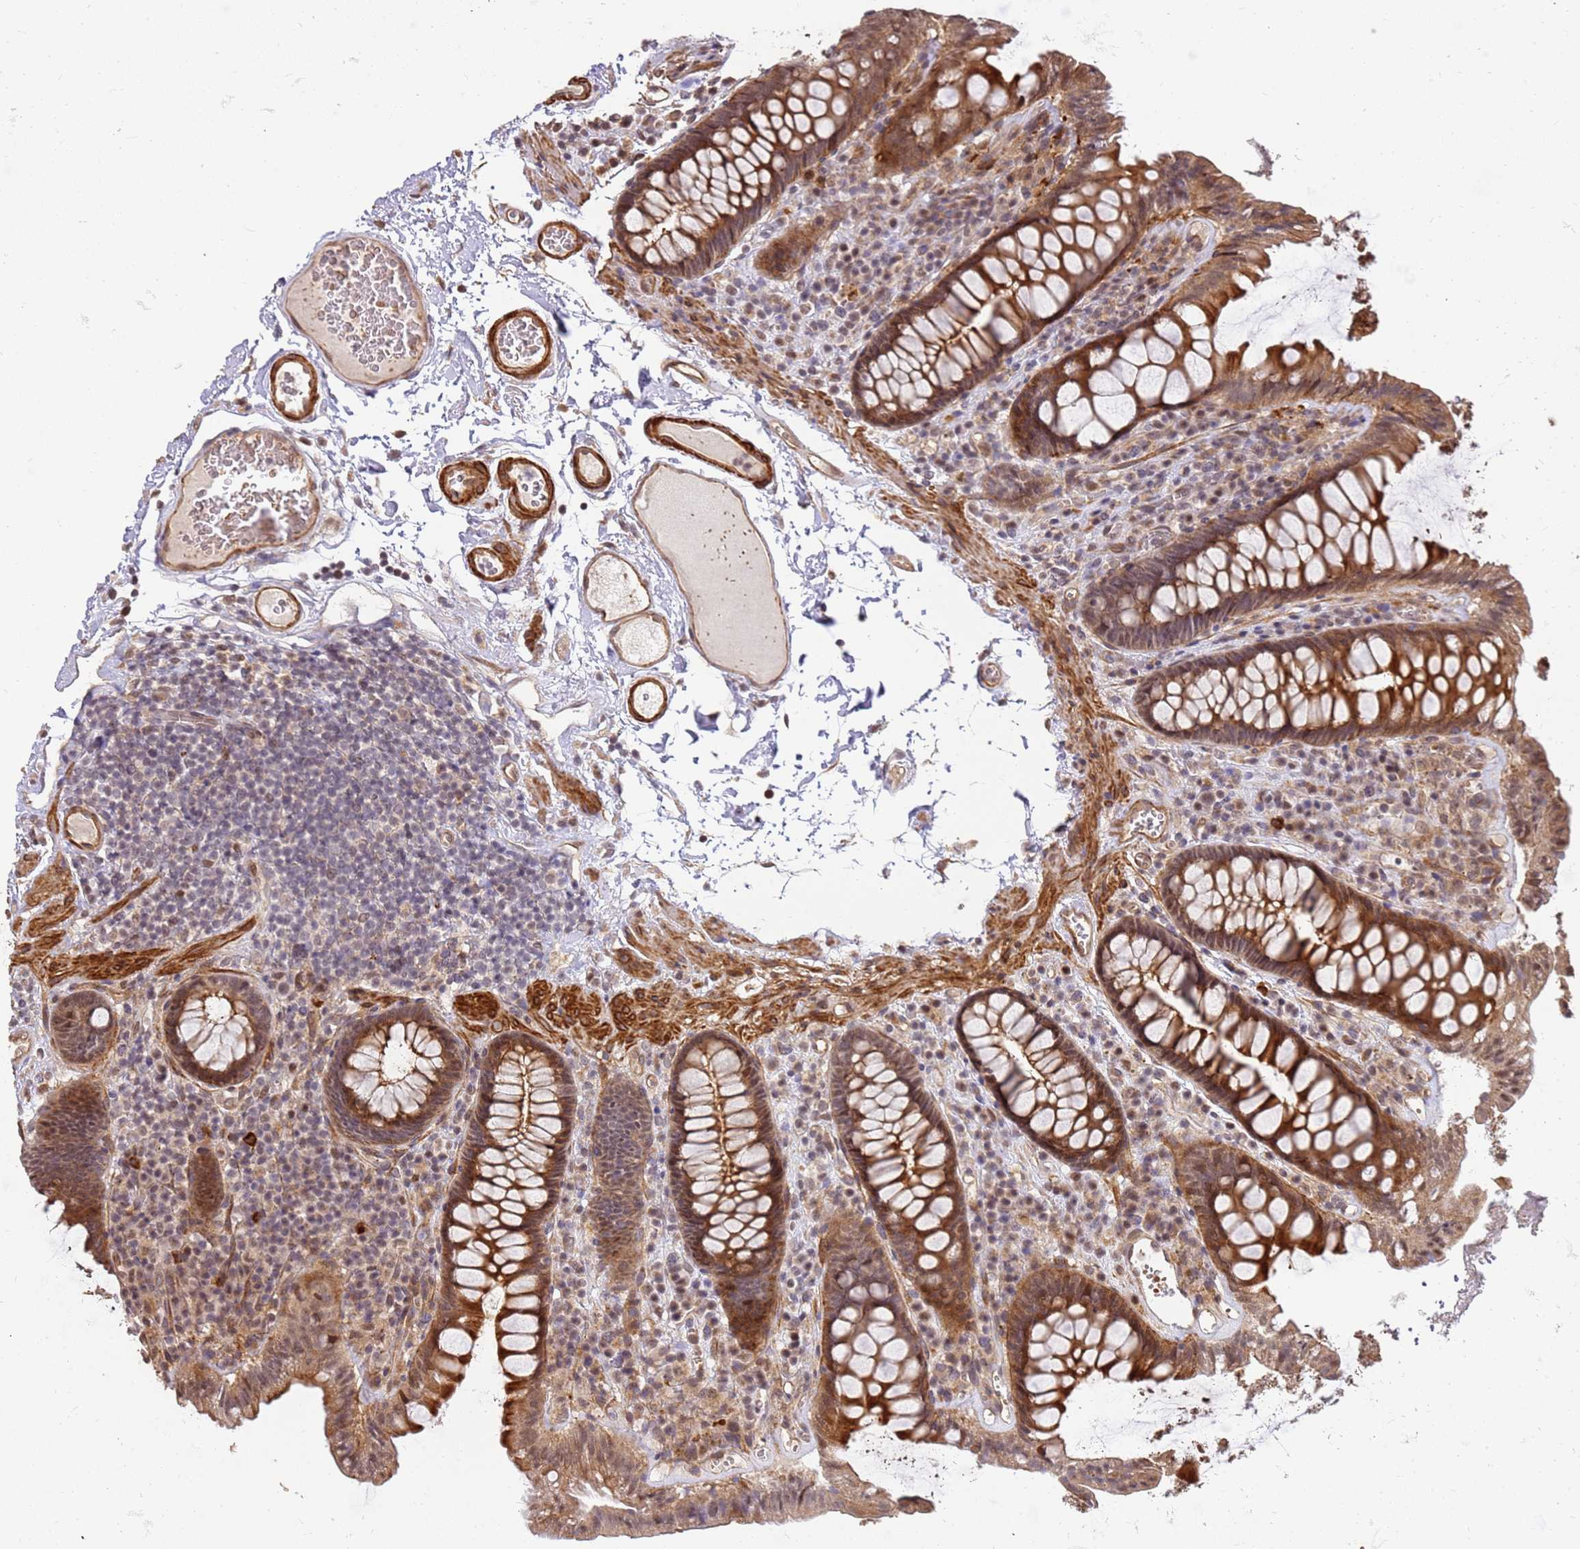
{"staining": {"intensity": "moderate", "quantity": ">75%", "location": "cytoplasmic/membranous"}, "tissue": "colon", "cell_type": "Endothelial cells", "image_type": "normal", "snomed": [{"axis": "morphology", "description": "Normal tissue, NOS"}, {"axis": "topography", "description": "Colon"}], "caption": "Immunohistochemistry of benign human colon exhibits medium levels of moderate cytoplasmic/membranous expression in approximately >75% of endothelial cells.", "gene": "ST18", "patient": {"sex": "male", "age": 84}}